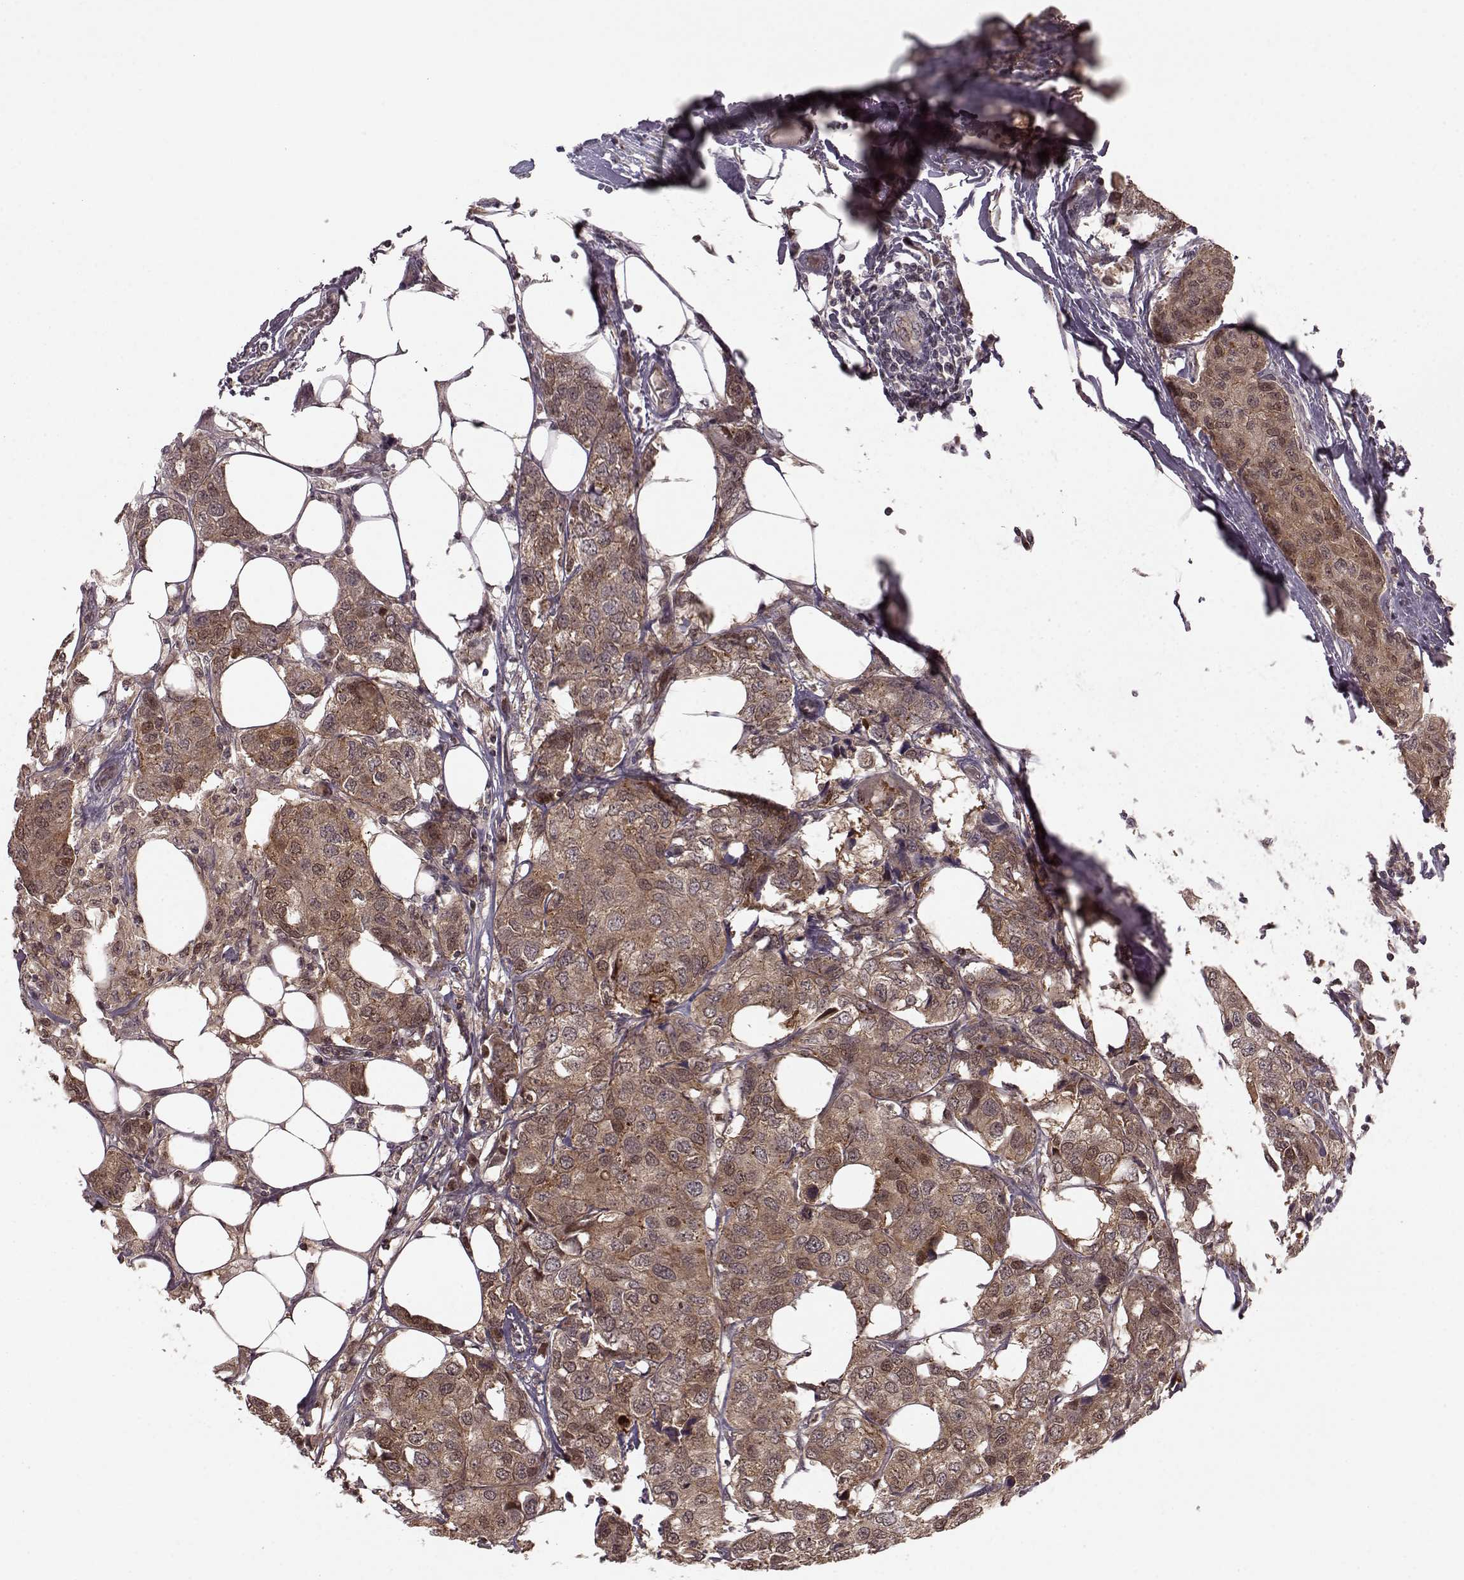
{"staining": {"intensity": "moderate", "quantity": ">75%", "location": "cytoplasmic/membranous"}, "tissue": "breast cancer", "cell_type": "Tumor cells", "image_type": "cancer", "snomed": [{"axis": "morphology", "description": "Duct carcinoma"}, {"axis": "topography", "description": "Breast"}], "caption": "Immunohistochemistry (IHC) photomicrograph of human breast cancer (intraductal carcinoma) stained for a protein (brown), which displays medium levels of moderate cytoplasmic/membranous staining in about >75% of tumor cells.", "gene": "GSS", "patient": {"sex": "female", "age": 80}}